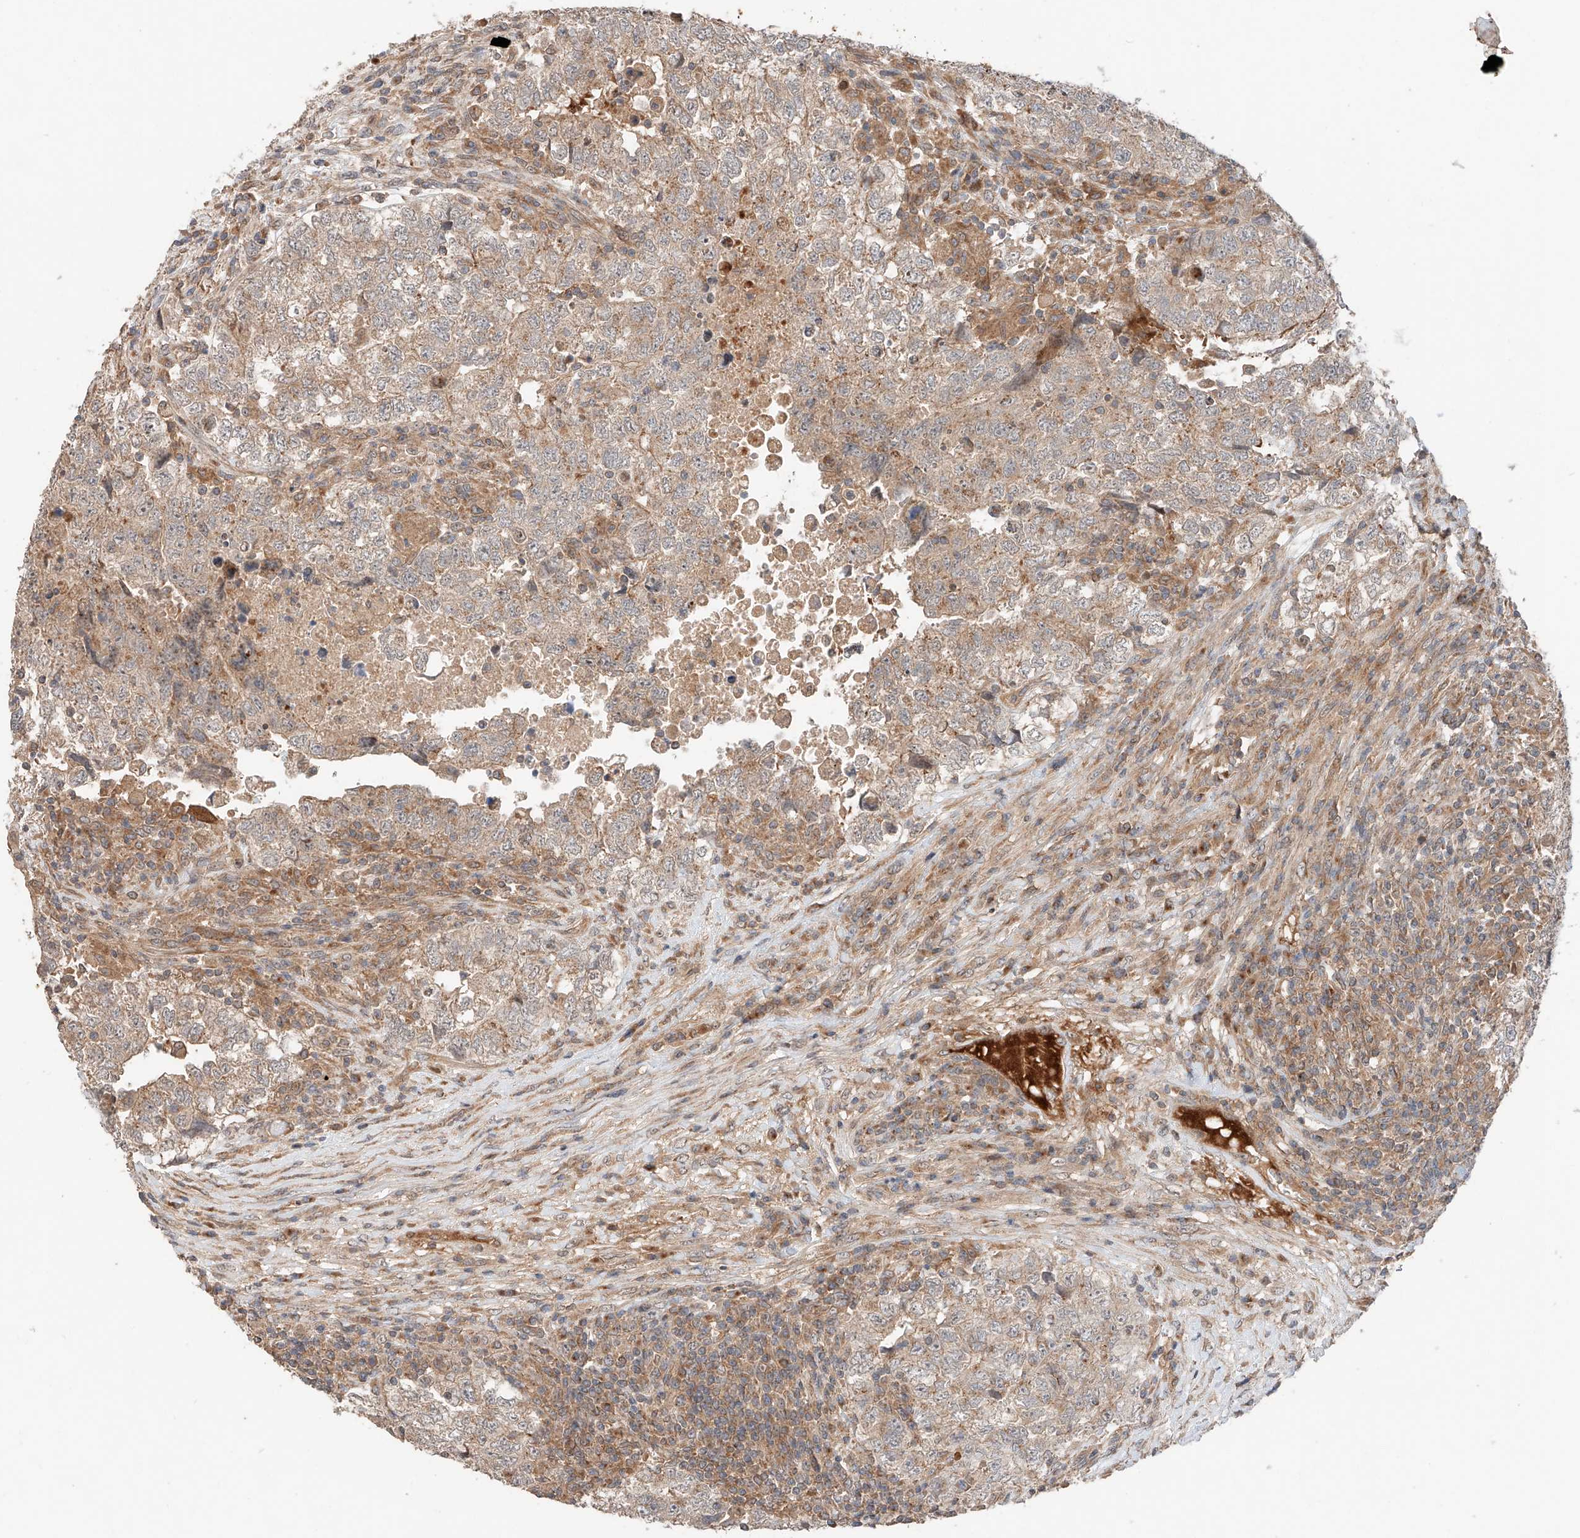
{"staining": {"intensity": "weak", "quantity": ">75%", "location": "cytoplasmic/membranous"}, "tissue": "testis cancer", "cell_type": "Tumor cells", "image_type": "cancer", "snomed": [{"axis": "morphology", "description": "Carcinoma, Embryonal, NOS"}, {"axis": "topography", "description": "Testis"}], "caption": "A brown stain shows weak cytoplasmic/membranous positivity of a protein in human testis embryonal carcinoma tumor cells.", "gene": "XPNPEP1", "patient": {"sex": "male", "age": 37}}